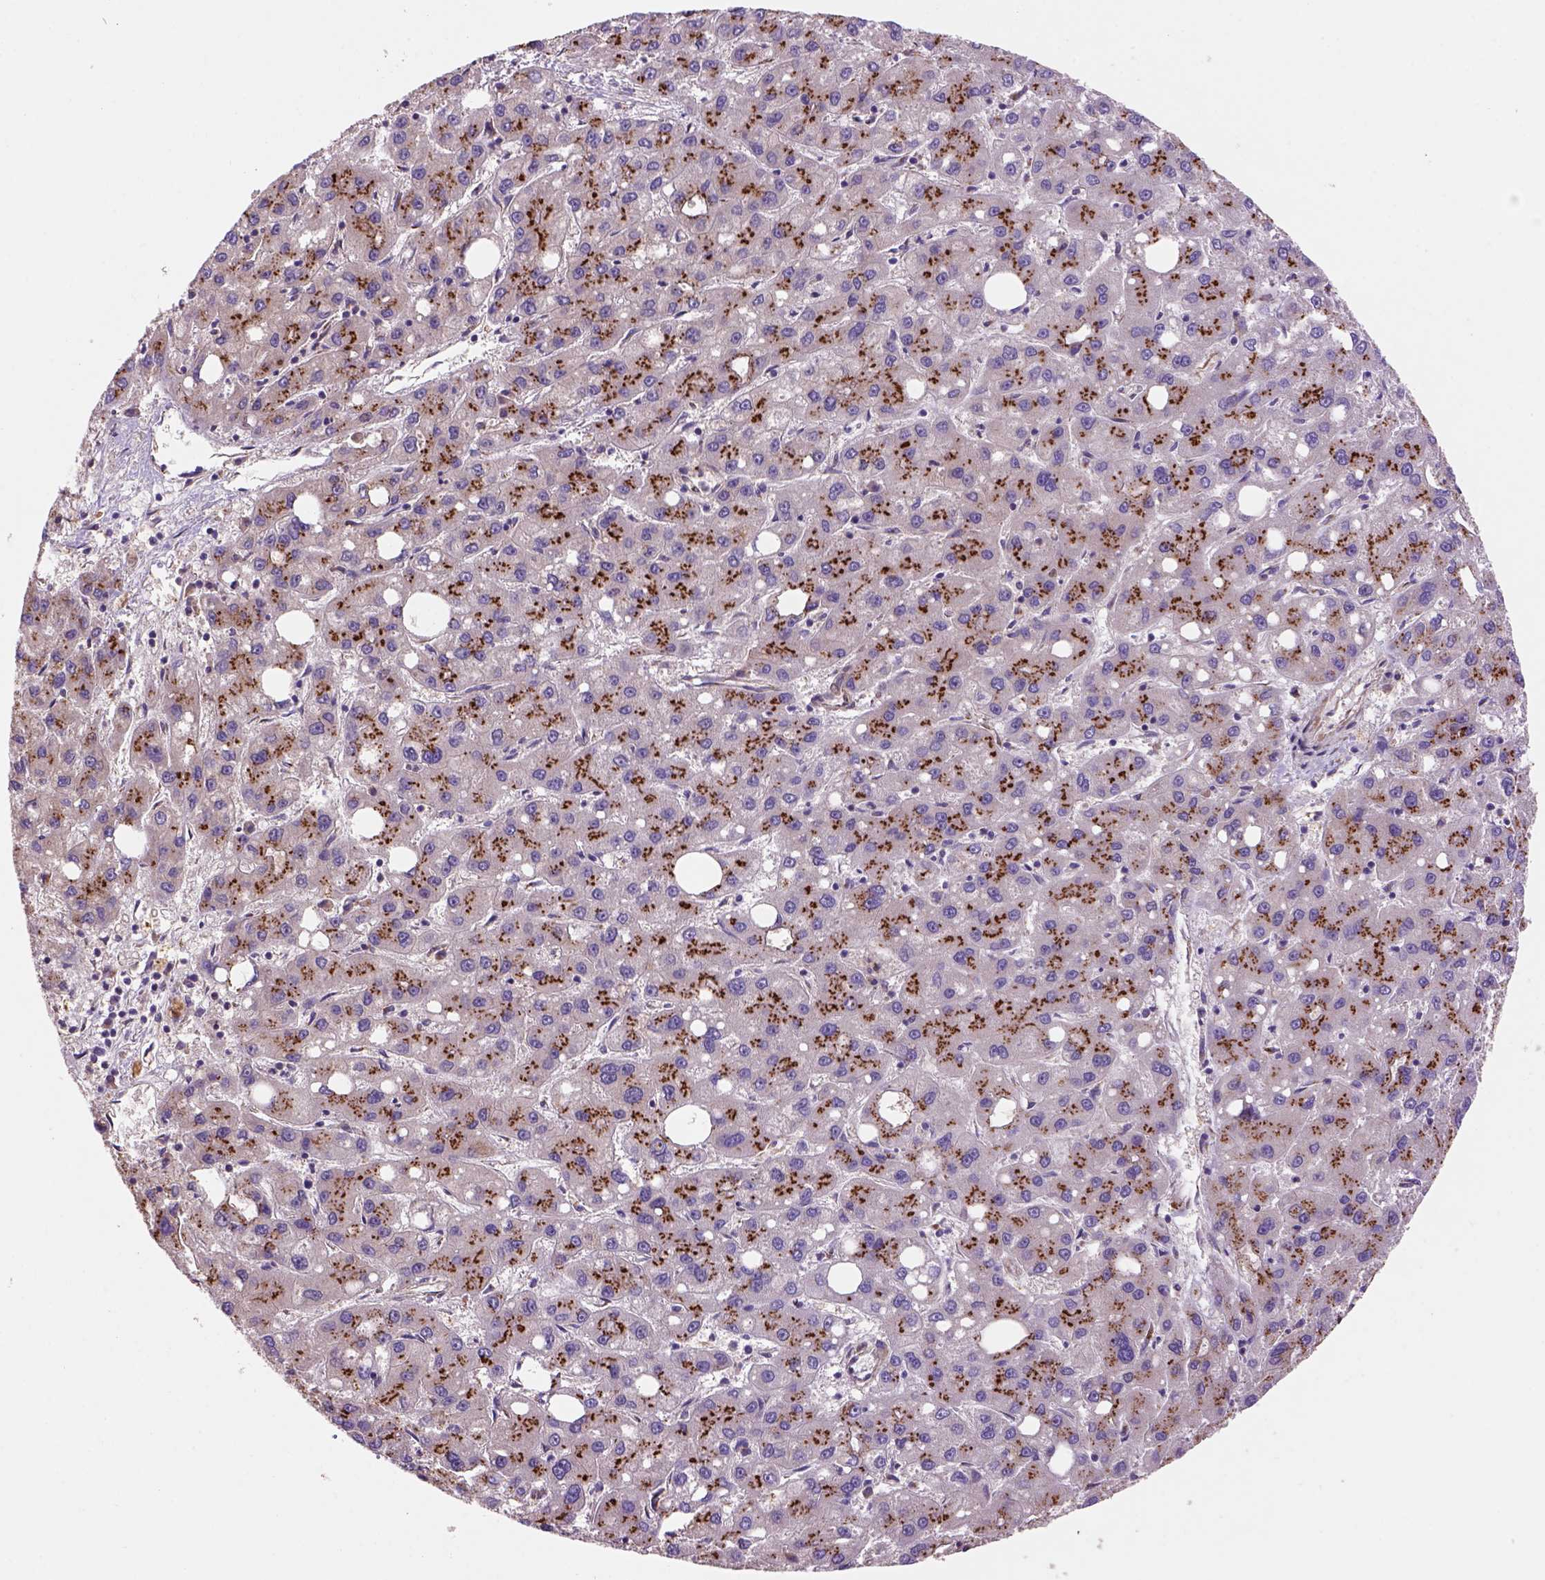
{"staining": {"intensity": "strong", "quantity": "25%-75%", "location": "cytoplasmic/membranous"}, "tissue": "liver cancer", "cell_type": "Tumor cells", "image_type": "cancer", "snomed": [{"axis": "morphology", "description": "Carcinoma, Hepatocellular, NOS"}, {"axis": "topography", "description": "Liver"}], "caption": "Hepatocellular carcinoma (liver) stained with IHC reveals strong cytoplasmic/membranous expression in about 25%-75% of tumor cells. The staining is performed using DAB brown chromogen to label protein expression. The nuclei are counter-stained blue using hematoxylin.", "gene": "WARS2", "patient": {"sex": "male", "age": 73}}